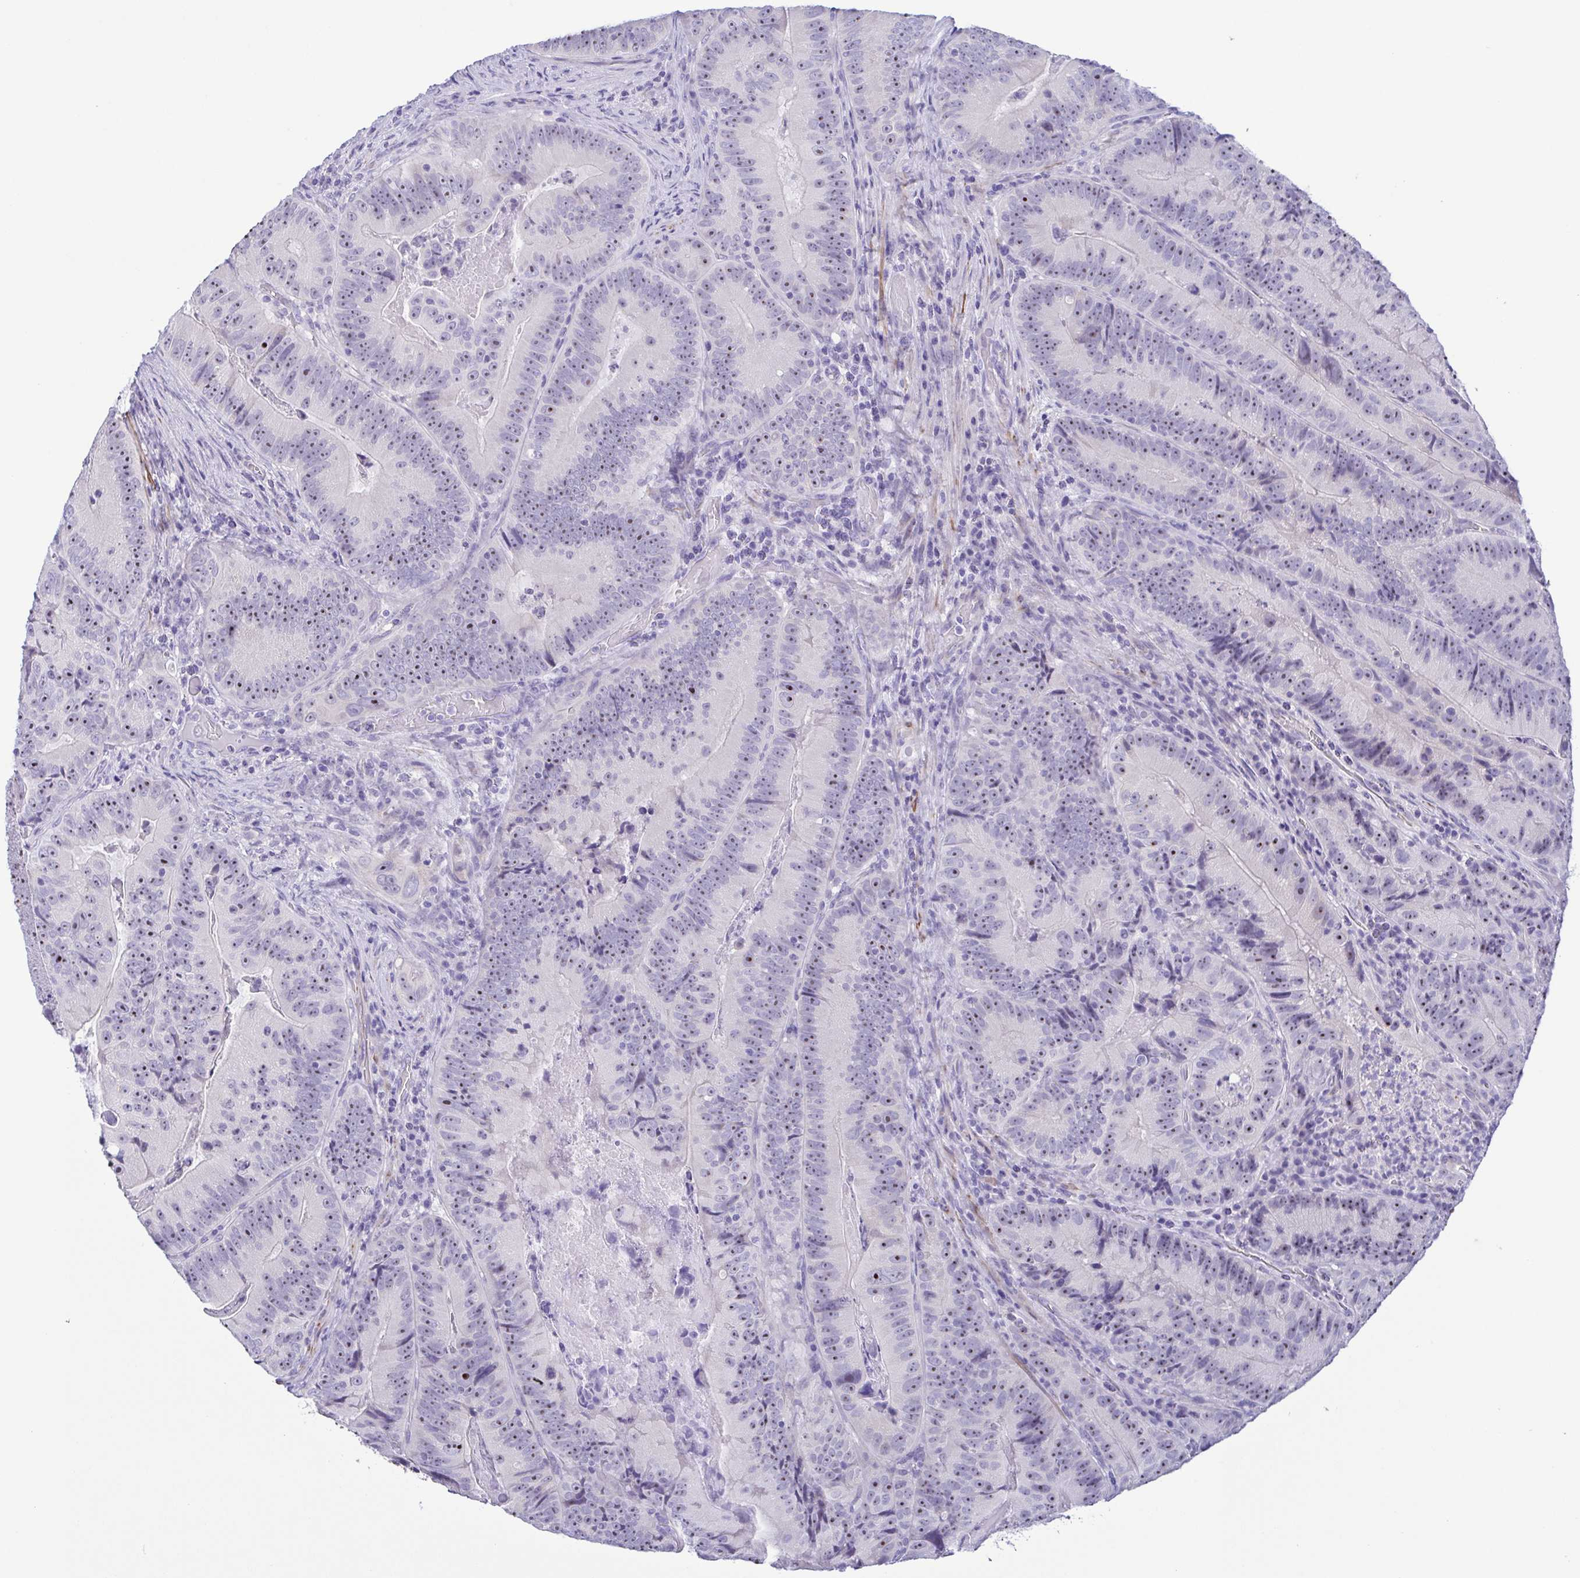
{"staining": {"intensity": "moderate", "quantity": "25%-75%", "location": "nuclear"}, "tissue": "colorectal cancer", "cell_type": "Tumor cells", "image_type": "cancer", "snomed": [{"axis": "morphology", "description": "Adenocarcinoma, NOS"}, {"axis": "topography", "description": "Colon"}], "caption": "Colorectal cancer (adenocarcinoma) was stained to show a protein in brown. There is medium levels of moderate nuclear expression in about 25%-75% of tumor cells. (IHC, brightfield microscopy, high magnification).", "gene": "MYL7", "patient": {"sex": "female", "age": 86}}